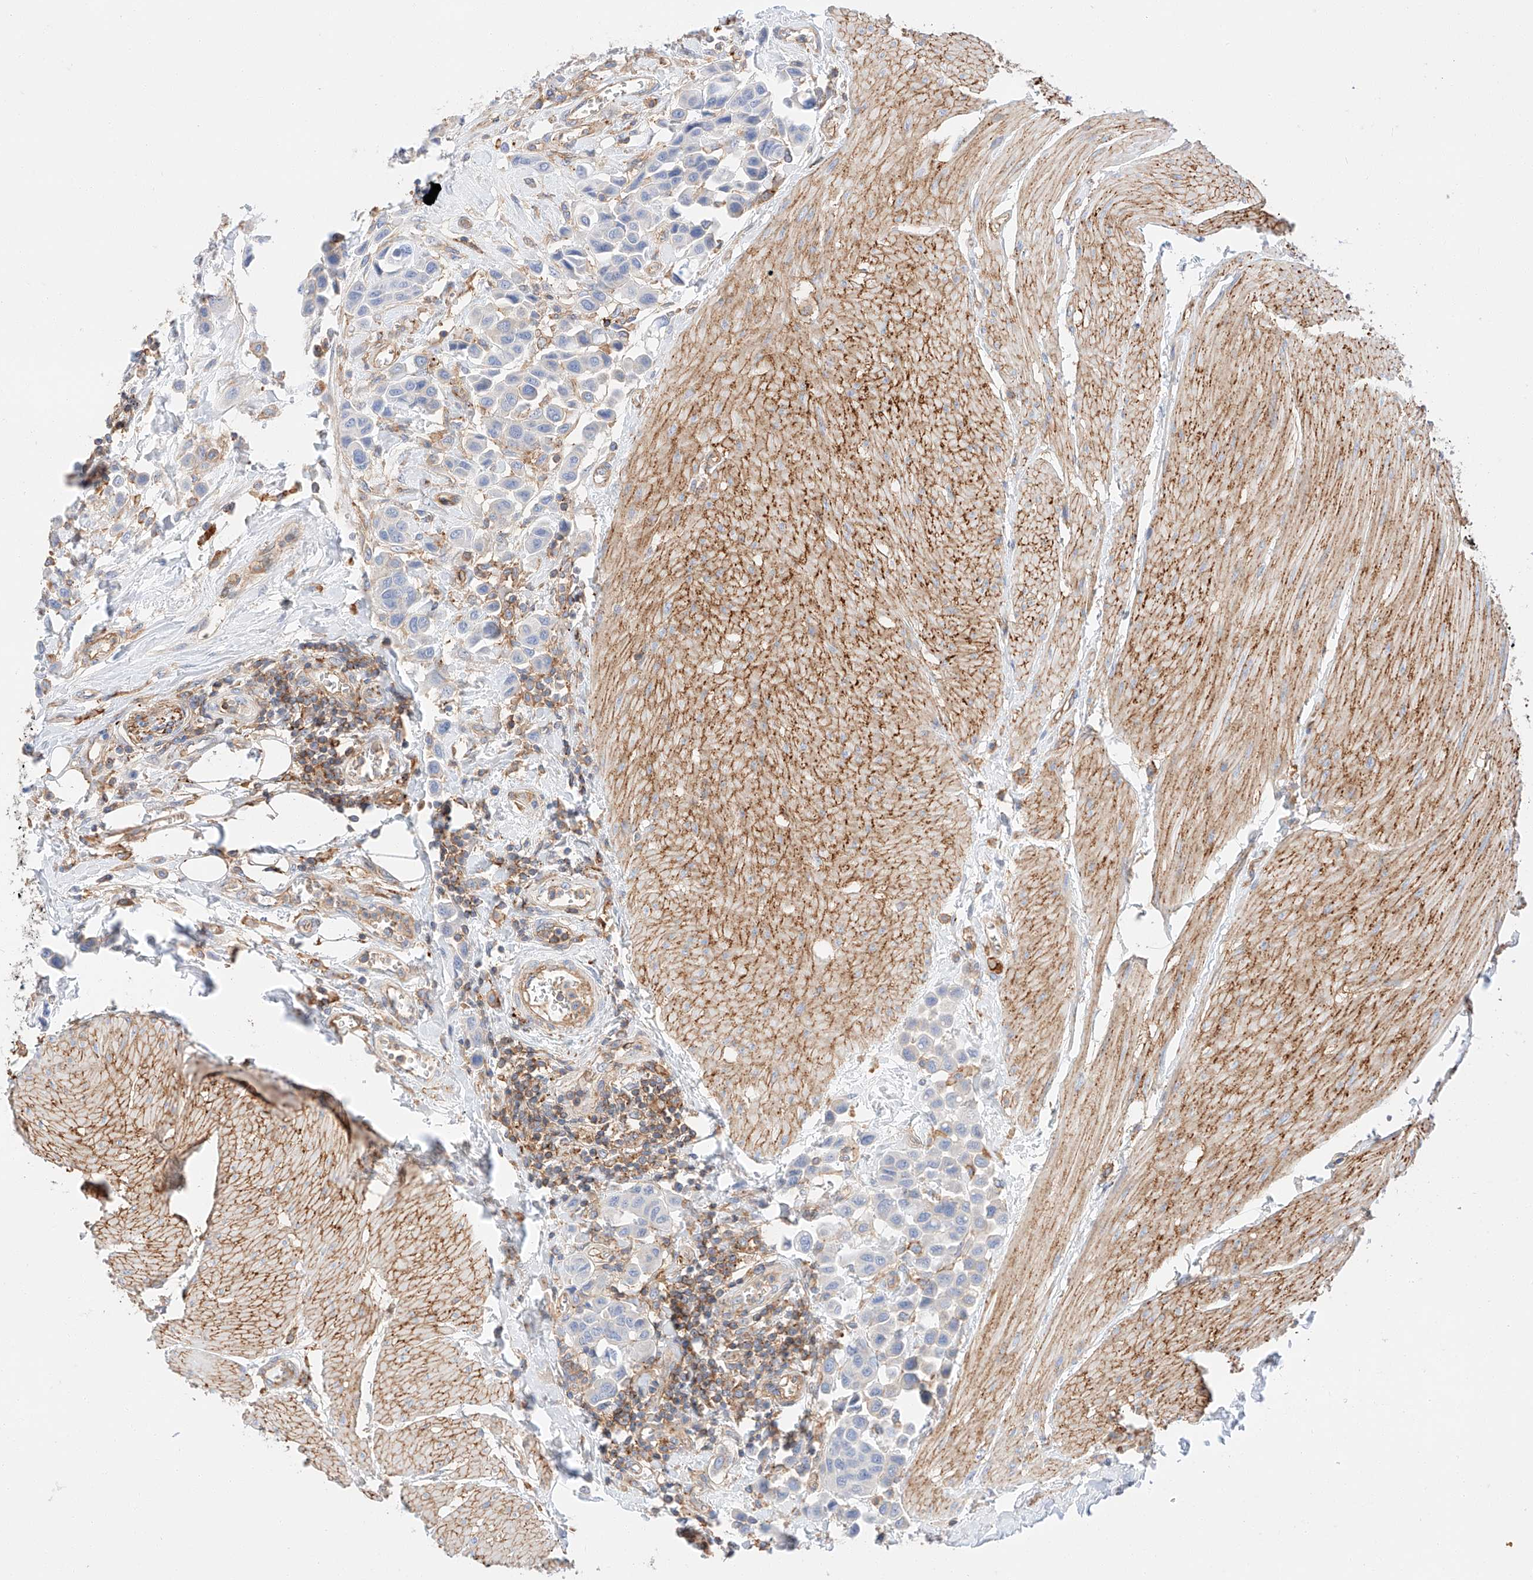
{"staining": {"intensity": "negative", "quantity": "none", "location": "none"}, "tissue": "urothelial cancer", "cell_type": "Tumor cells", "image_type": "cancer", "snomed": [{"axis": "morphology", "description": "Urothelial carcinoma, High grade"}, {"axis": "topography", "description": "Urinary bladder"}], "caption": "The IHC image has no significant positivity in tumor cells of urothelial carcinoma (high-grade) tissue.", "gene": "HAUS4", "patient": {"sex": "male", "age": 50}}